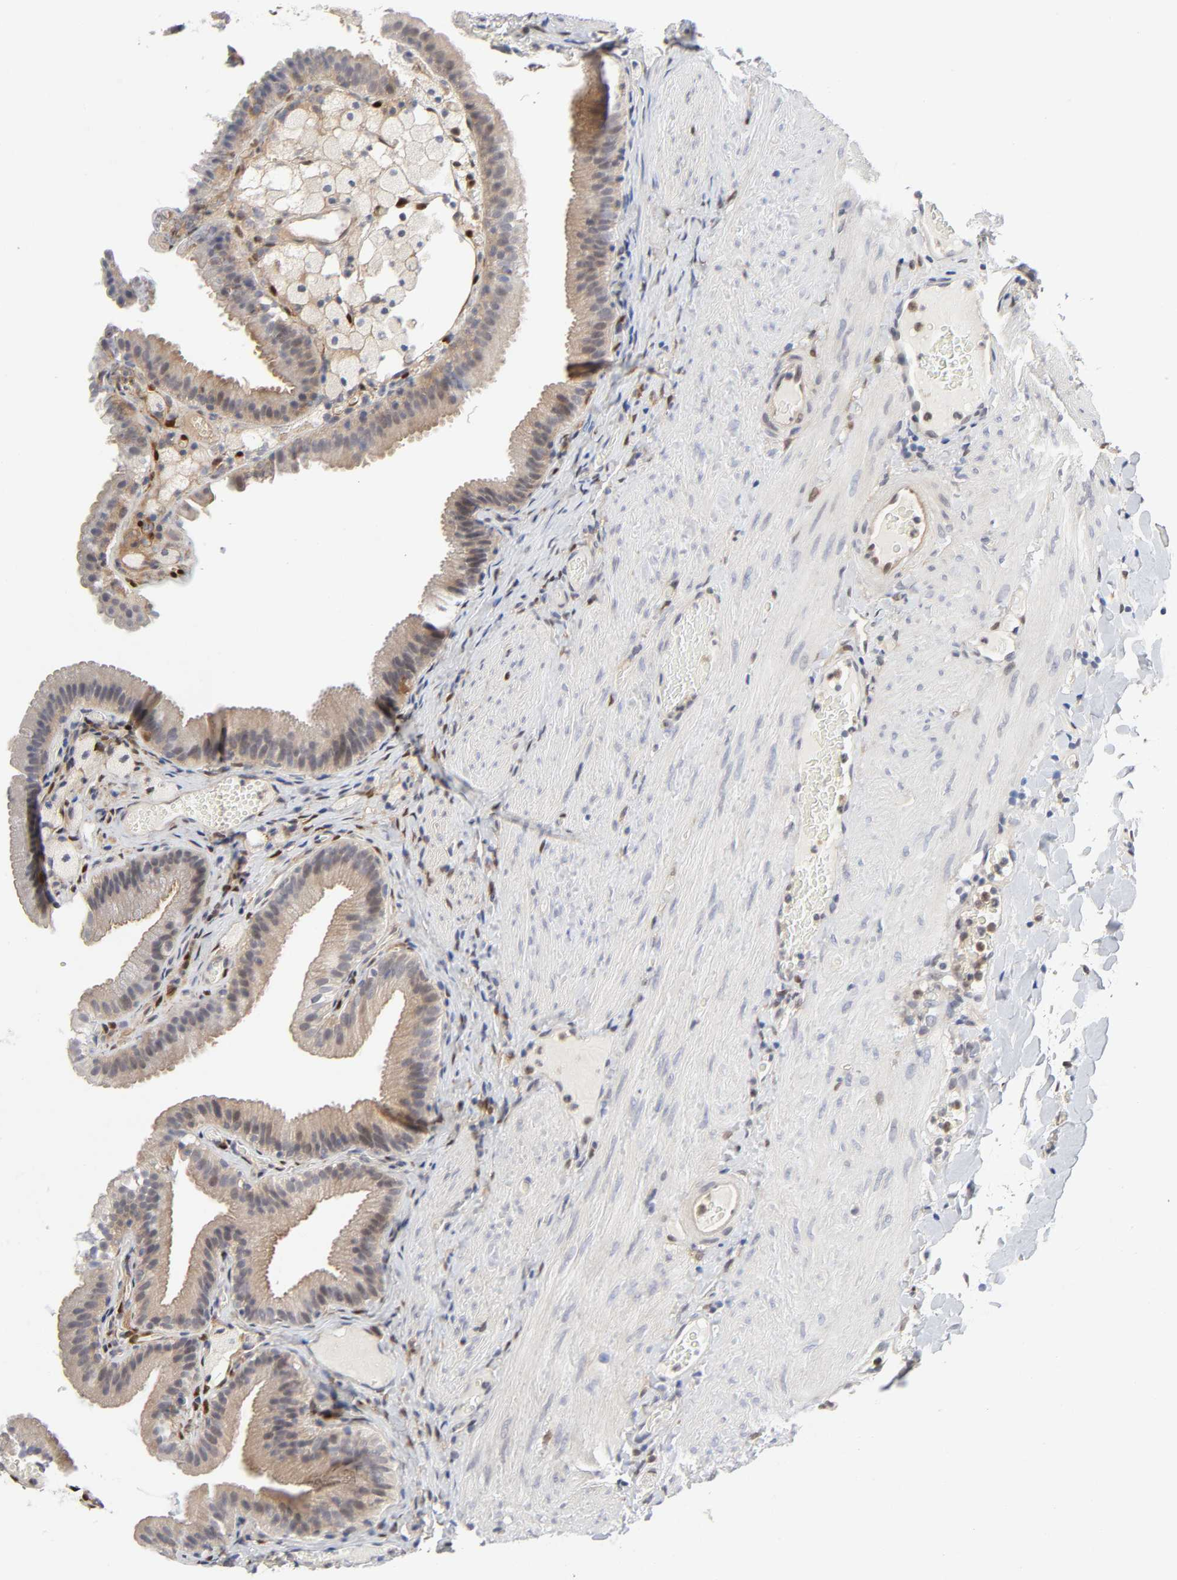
{"staining": {"intensity": "weak", "quantity": ">75%", "location": "cytoplasmic/membranous"}, "tissue": "gallbladder", "cell_type": "Glandular cells", "image_type": "normal", "snomed": [{"axis": "morphology", "description": "Normal tissue, NOS"}, {"axis": "topography", "description": "Gallbladder"}], "caption": "The histopathology image reveals immunohistochemical staining of normal gallbladder. There is weak cytoplasmic/membranous staining is present in approximately >75% of glandular cells. (brown staining indicates protein expression, while blue staining denotes nuclei).", "gene": "PTEN", "patient": {"sex": "female", "age": 24}}